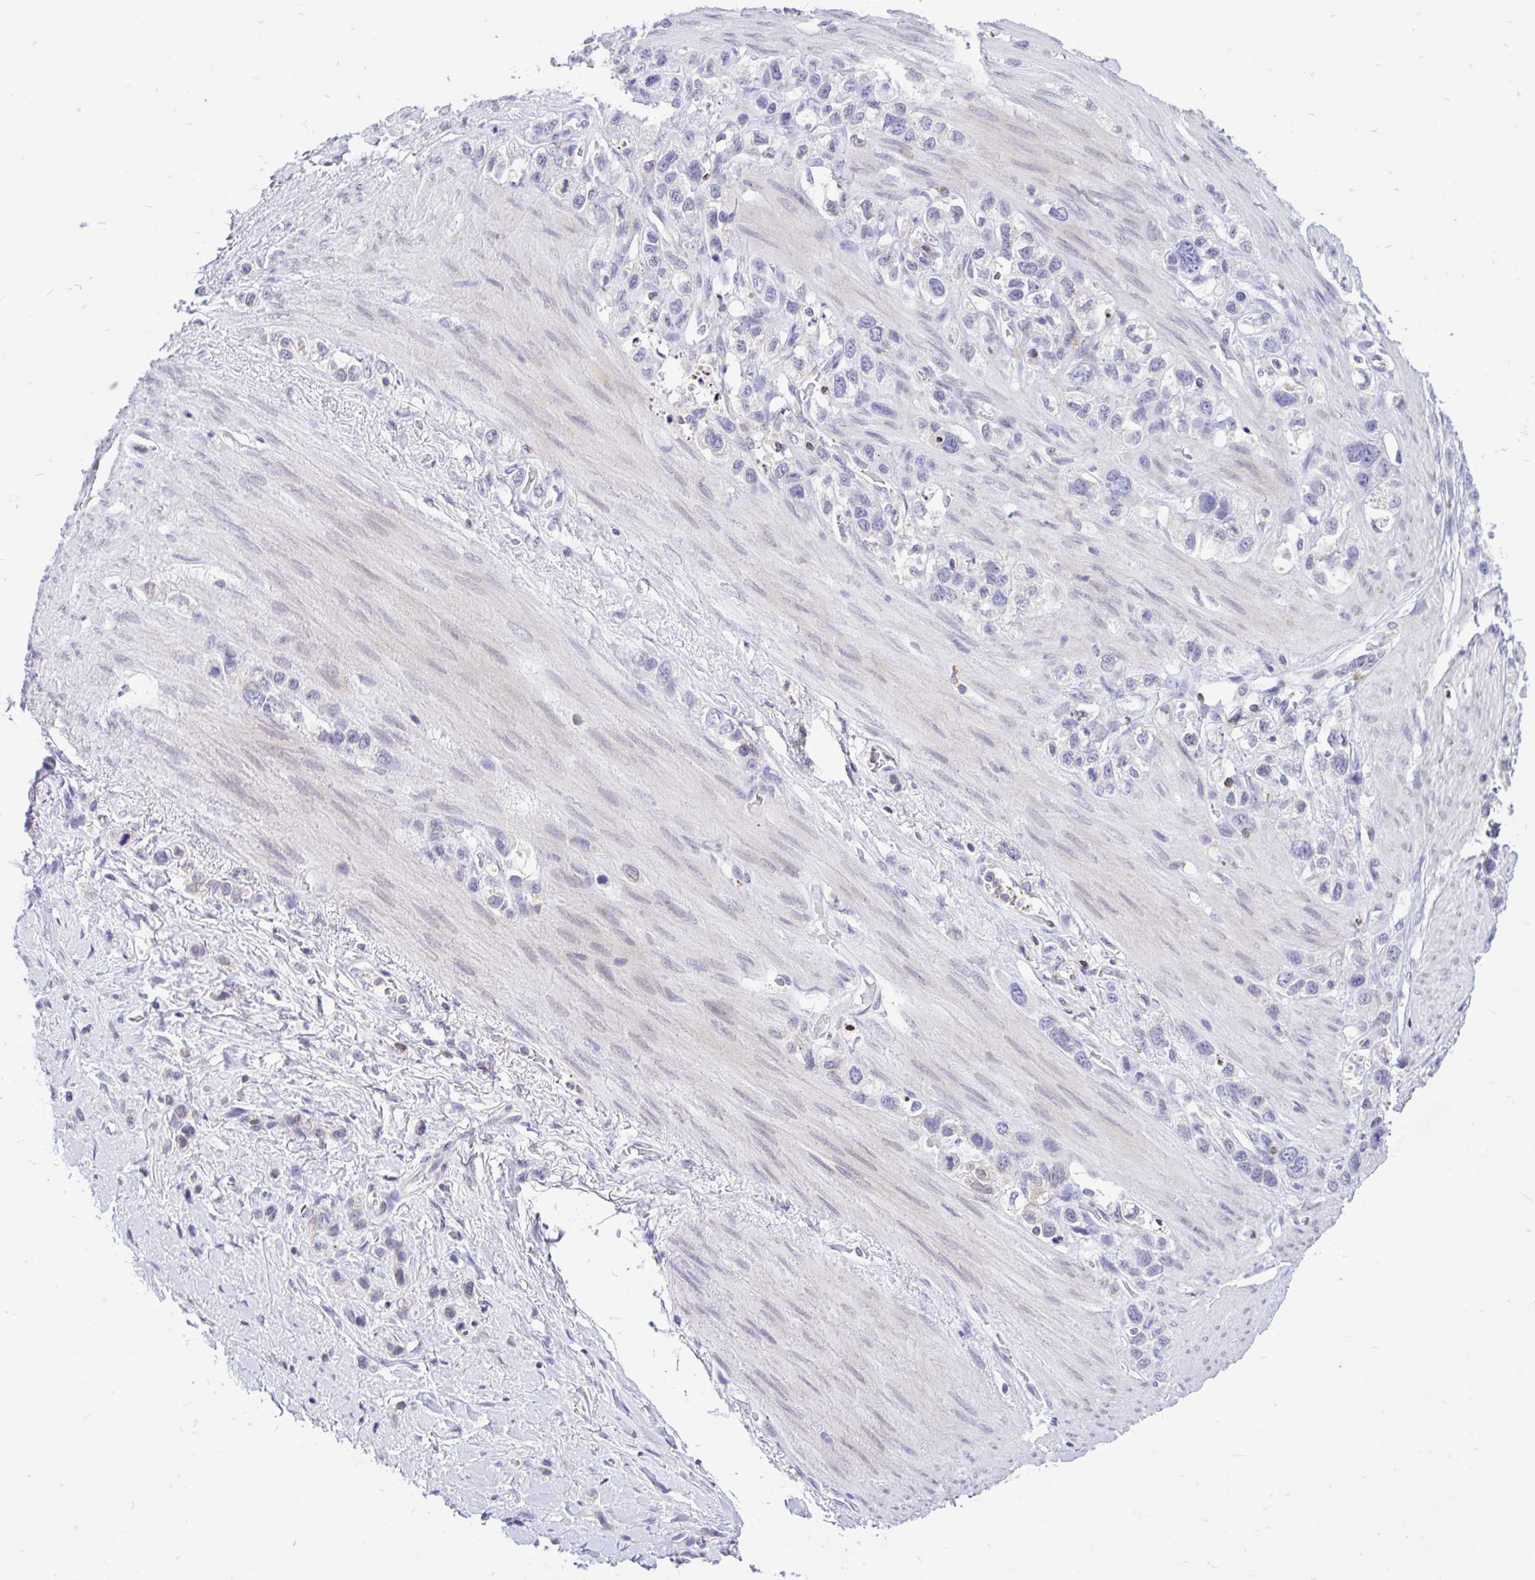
{"staining": {"intensity": "negative", "quantity": "none", "location": "none"}, "tissue": "stomach cancer", "cell_type": "Tumor cells", "image_type": "cancer", "snomed": [{"axis": "morphology", "description": "Adenocarcinoma, NOS"}, {"axis": "topography", "description": "Stomach"}], "caption": "This image is of stomach cancer (adenocarcinoma) stained with immunohistochemistry to label a protein in brown with the nuclei are counter-stained blue. There is no staining in tumor cells. Nuclei are stained in blue.", "gene": "CXCL8", "patient": {"sex": "female", "age": 65}}